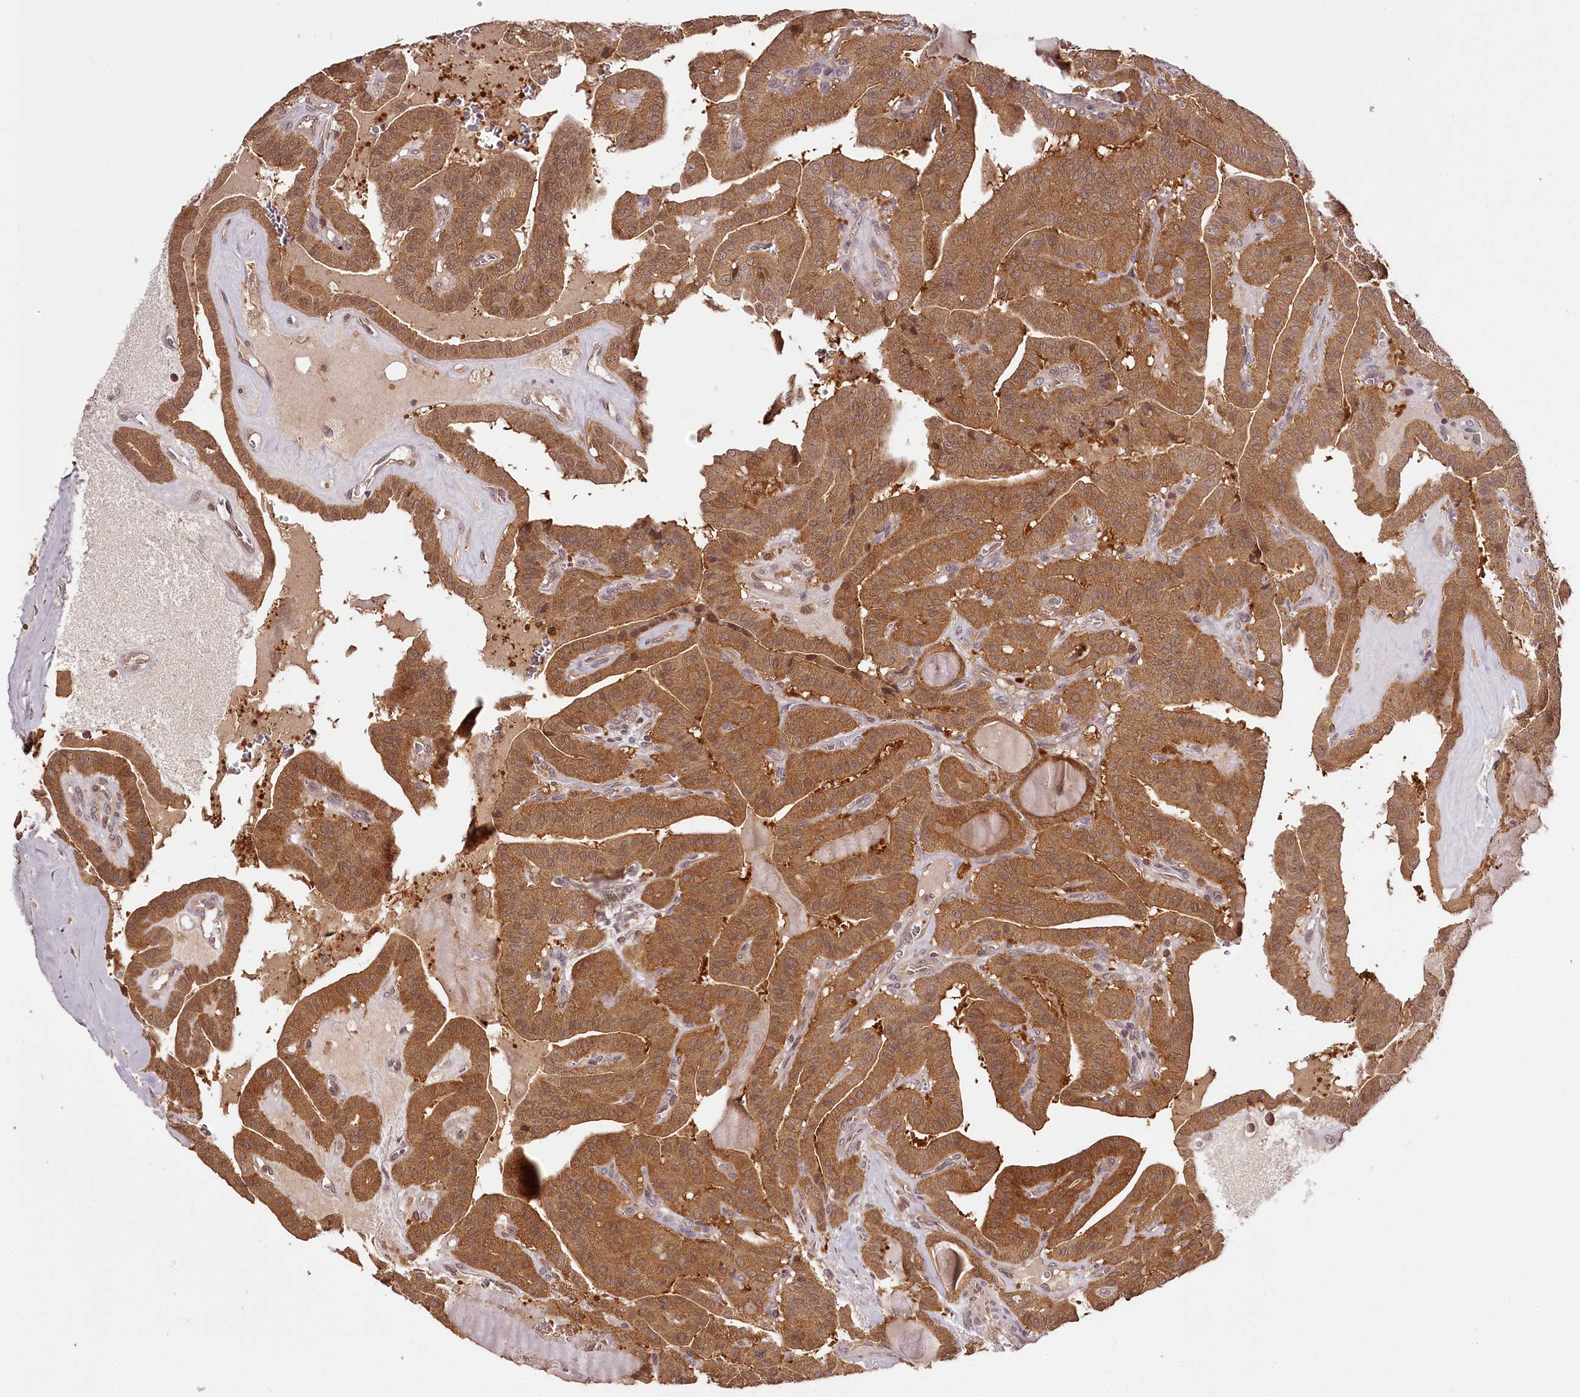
{"staining": {"intensity": "moderate", "quantity": ">75%", "location": "cytoplasmic/membranous"}, "tissue": "thyroid cancer", "cell_type": "Tumor cells", "image_type": "cancer", "snomed": [{"axis": "morphology", "description": "Papillary adenocarcinoma, NOS"}, {"axis": "topography", "description": "Thyroid gland"}], "caption": "IHC (DAB (3,3'-diaminobenzidine)) staining of papillary adenocarcinoma (thyroid) shows moderate cytoplasmic/membranous protein expression in about >75% of tumor cells.", "gene": "TTC12", "patient": {"sex": "male", "age": 52}}